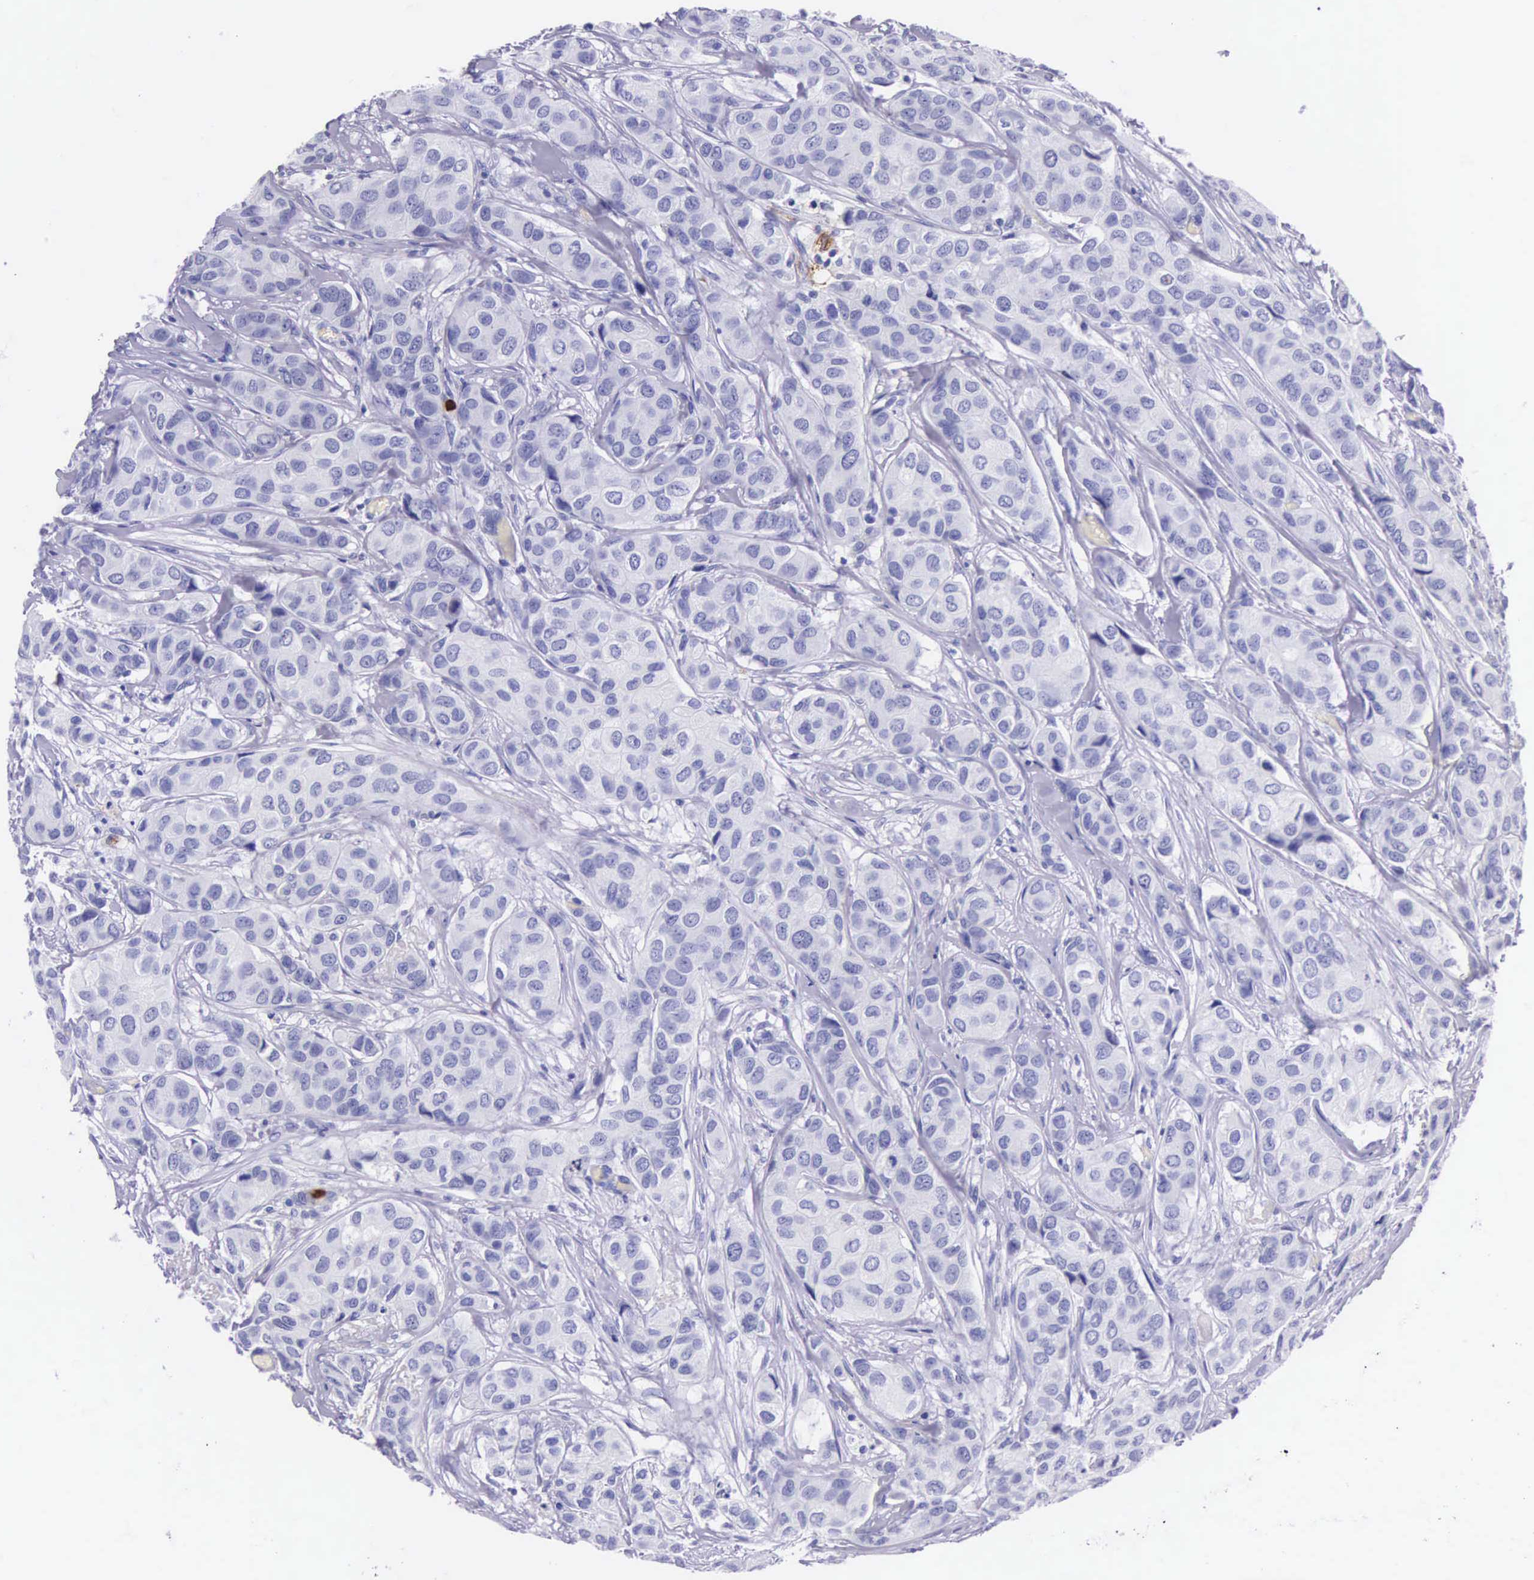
{"staining": {"intensity": "negative", "quantity": "none", "location": "none"}, "tissue": "breast cancer", "cell_type": "Tumor cells", "image_type": "cancer", "snomed": [{"axis": "morphology", "description": "Duct carcinoma"}, {"axis": "topography", "description": "Breast"}], "caption": "A high-resolution image shows immunohistochemistry (IHC) staining of breast cancer, which reveals no significant positivity in tumor cells.", "gene": "FCN1", "patient": {"sex": "female", "age": 68}}